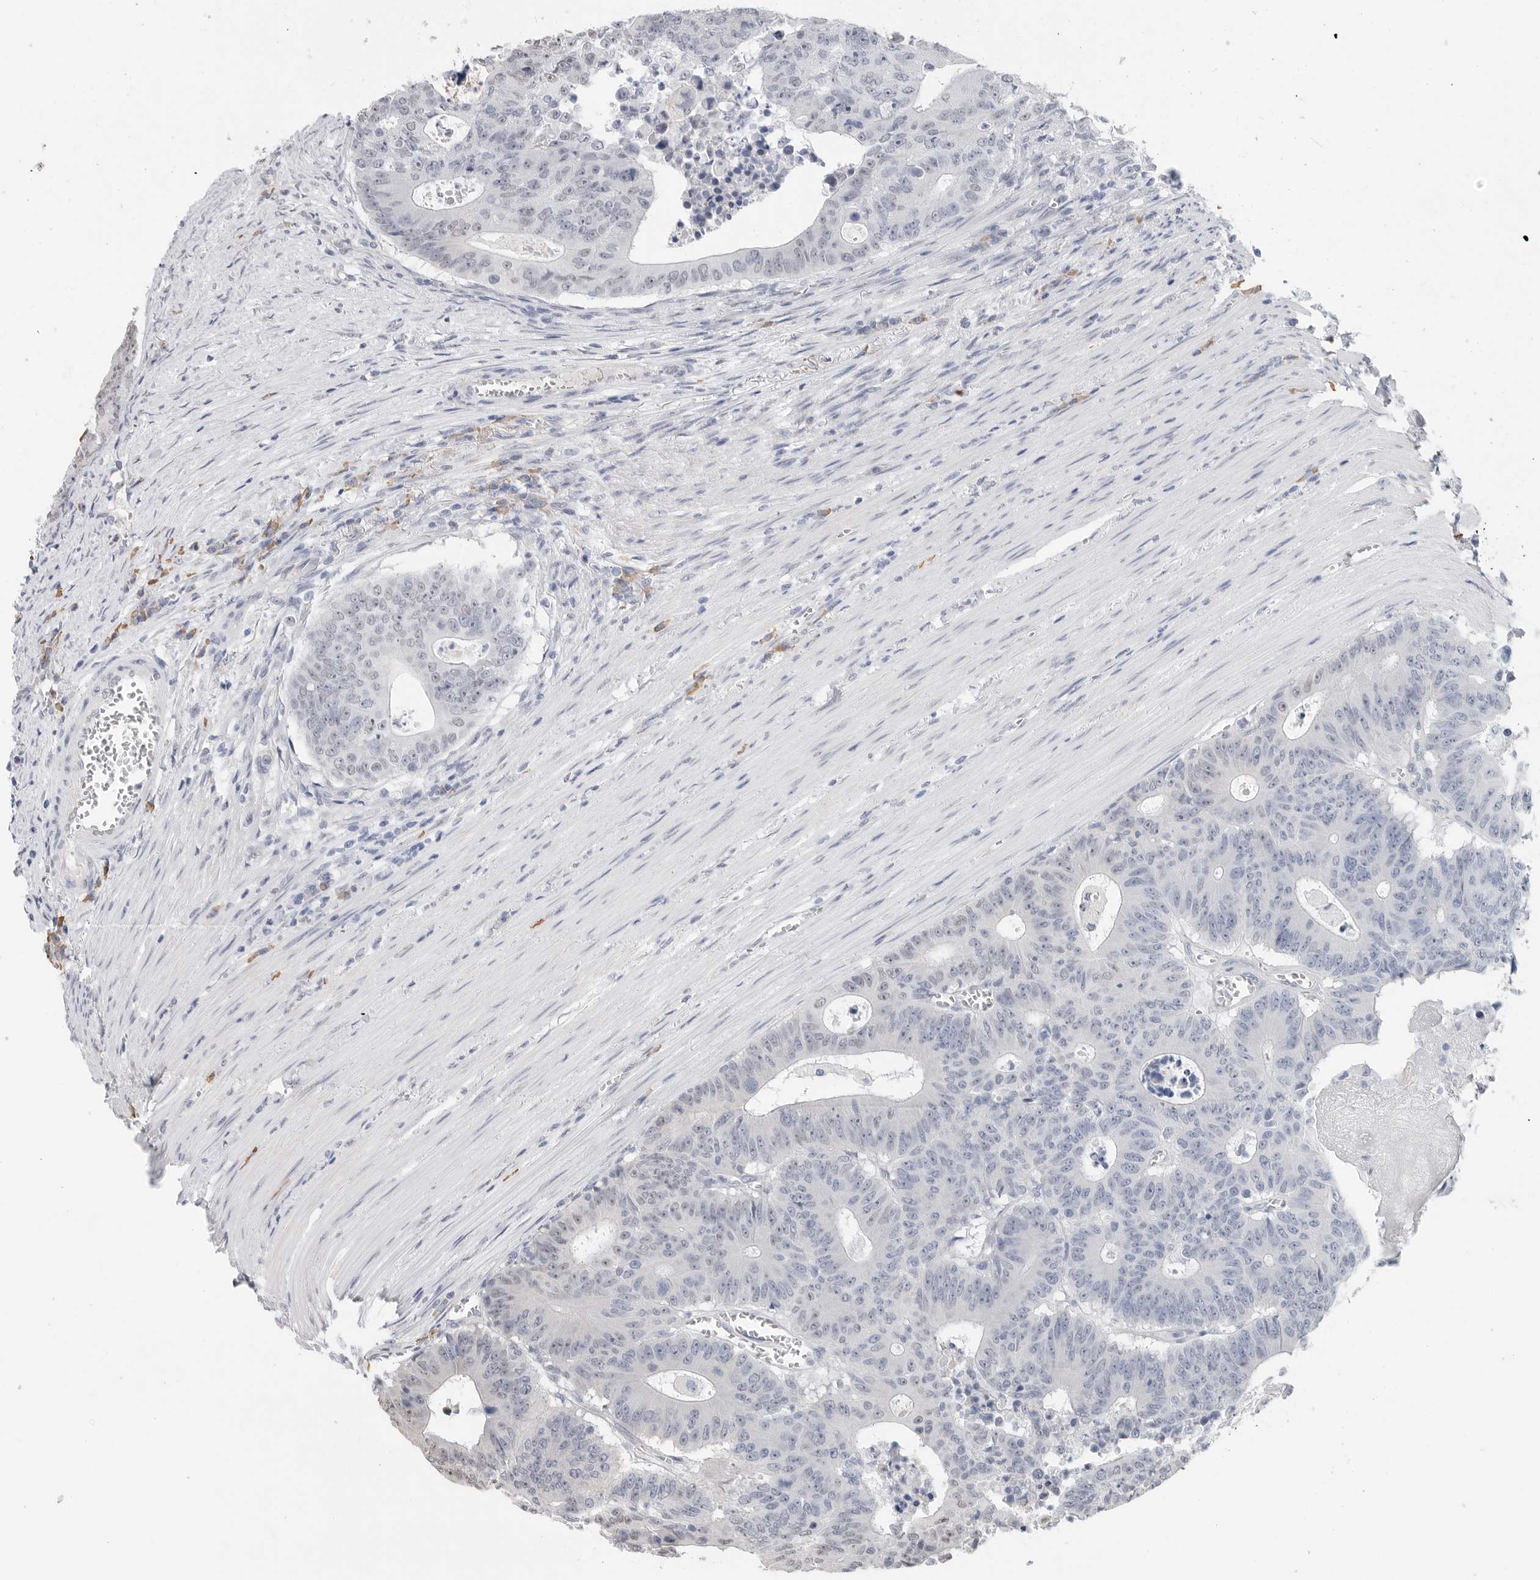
{"staining": {"intensity": "negative", "quantity": "none", "location": "none"}, "tissue": "colorectal cancer", "cell_type": "Tumor cells", "image_type": "cancer", "snomed": [{"axis": "morphology", "description": "Adenocarcinoma, NOS"}, {"axis": "topography", "description": "Colon"}], "caption": "The image demonstrates no staining of tumor cells in colorectal cancer (adenocarcinoma). Brightfield microscopy of immunohistochemistry stained with DAB (brown) and hematoxylin (blue), captured at high magnification.", "gene": "ARHGEF10", "patient": {"sex": "male", "age": 87}}